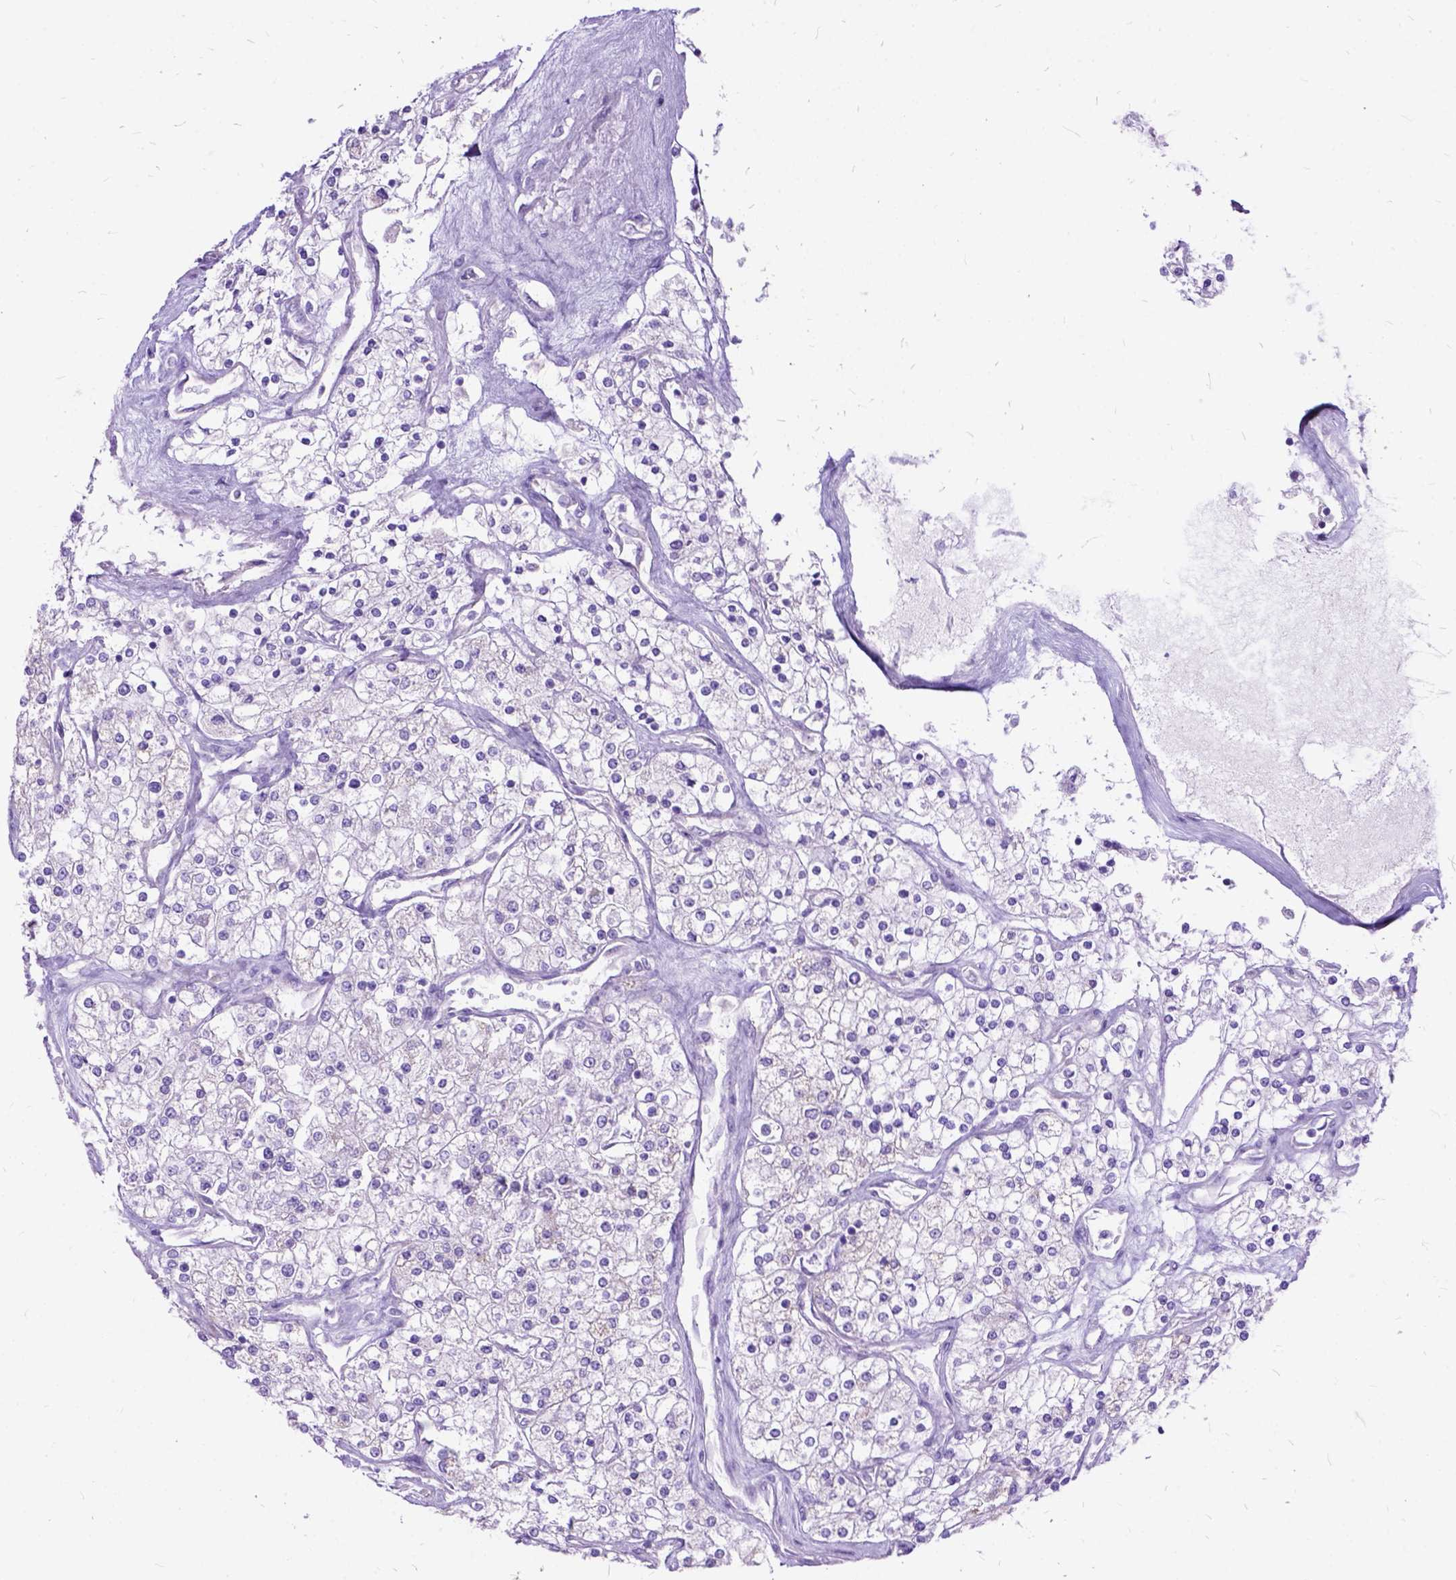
{"staining": {"intensity": "negative", "quantity": "none", "location": "none"}, "tissue": "renal cancer", "cell_type": "Tumor cells", "image_type": "cancer", "snomed": [{"axis": "morphology", "description": "Adenocarcinoma, NOS"}, {"axis": "topography", "description": "Kidney"}], "caption": "Immunohistochemistry image of neoplastic tissue: human adenocarcinoma (renal) stained with DAB displays no significant protein positivity in tumor cells. The staining is performed using DAB brown chromogen with nuclei counter-stained in using hematoxylin.", "gene": "CTAG2", "patient": {"sex": "male", "age": 80}}